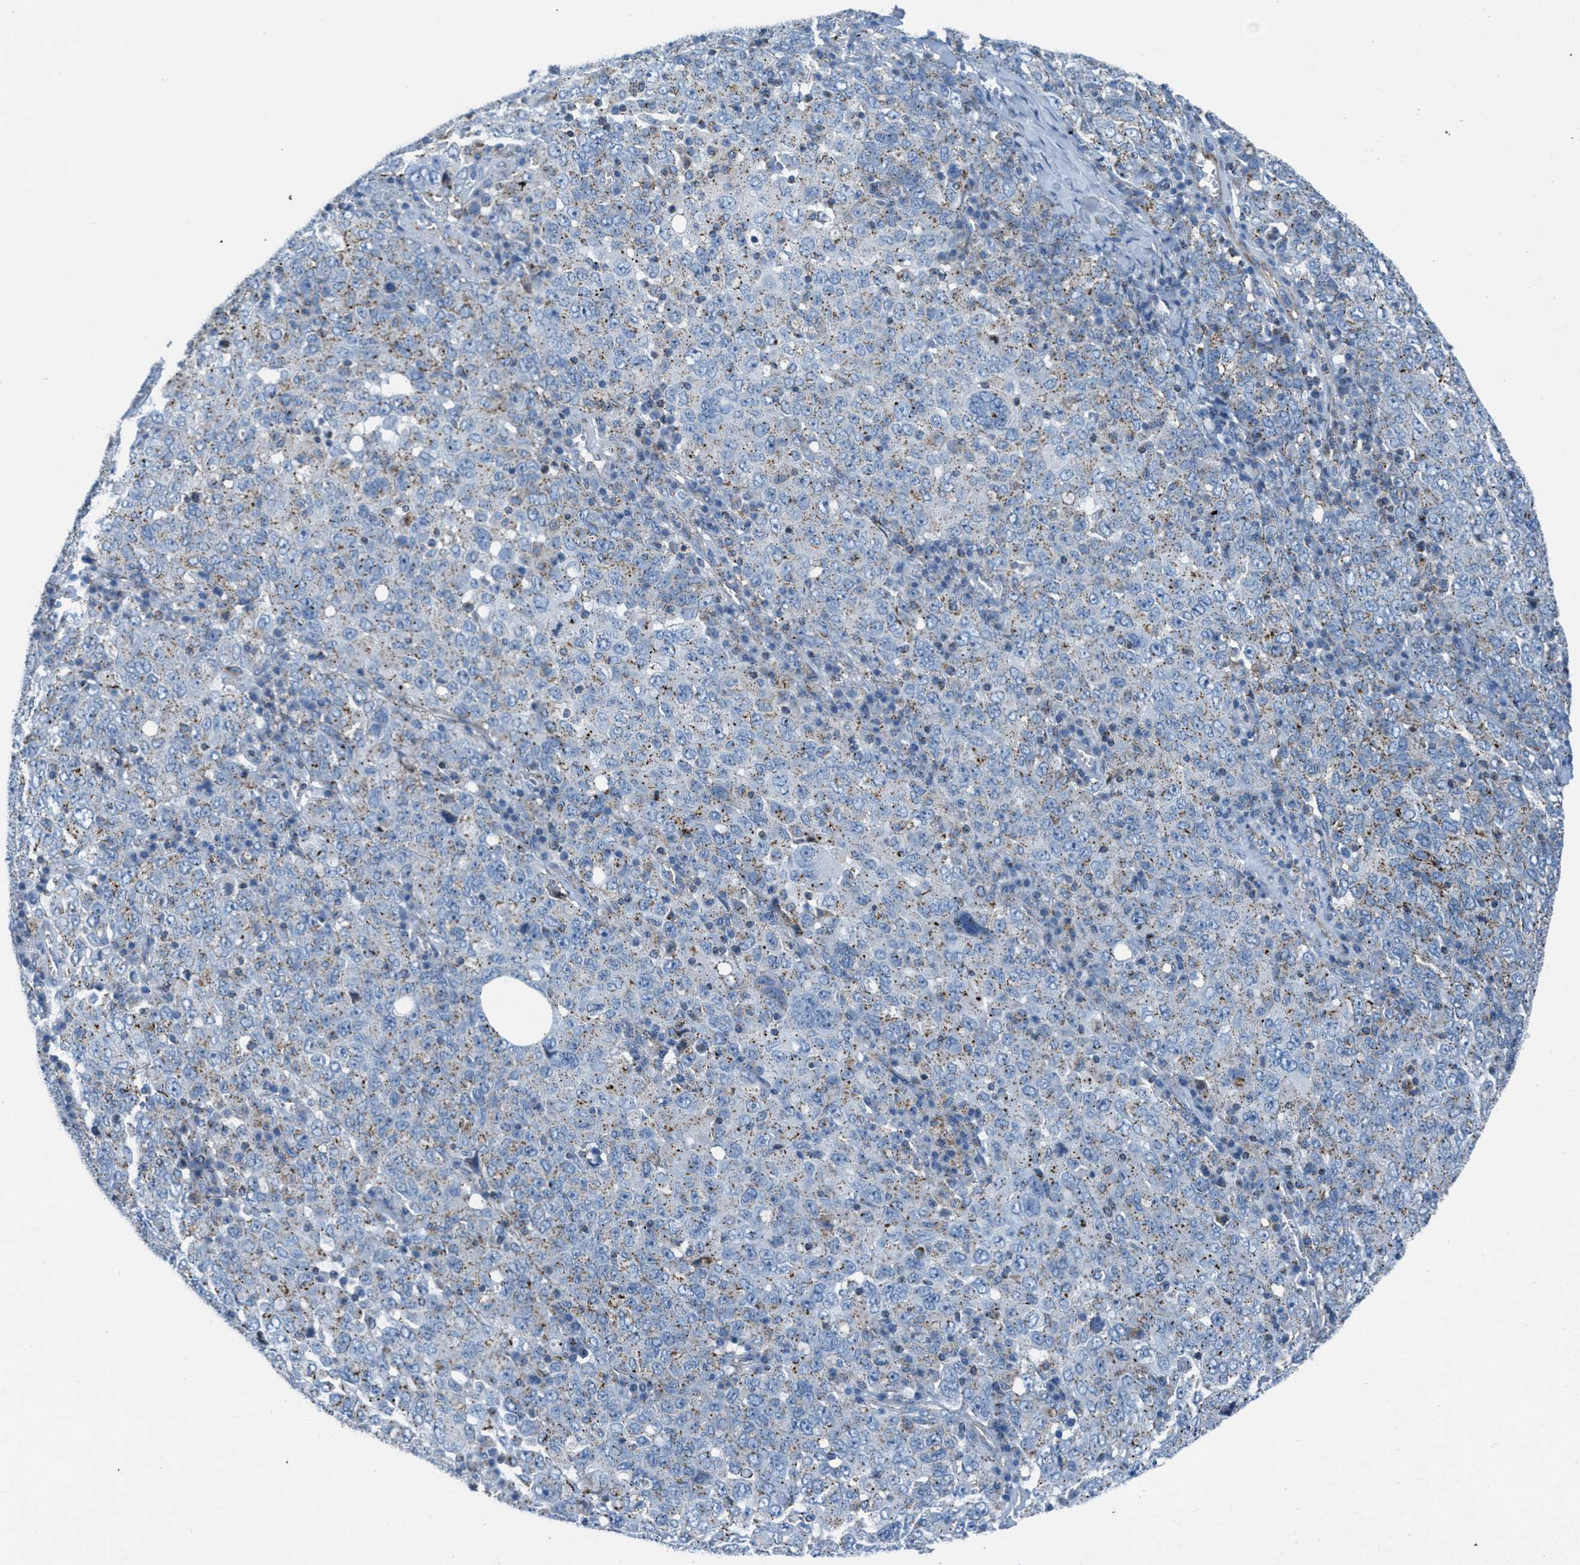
{"staining": {"intensity": "weak", "quantity": ">75%", "location": "cytoplasmic/membranous"}, "tissue": "ovarian cancer", "cell_type": "Tumor cells", "image_type": "cancer", "snomed": [{"axis": "morphology", "description": "Carcinoma, endometroid"}, {"axis": "topography", "description": "Ovary"}], "caption": "A brown stain shows weak cytoplasmic/membranous expression of a protein in ovarian endometroid carcinoma tumor cells.", "gene": "MFSD13A", "patient": {"sex": "female", "age": 62}}